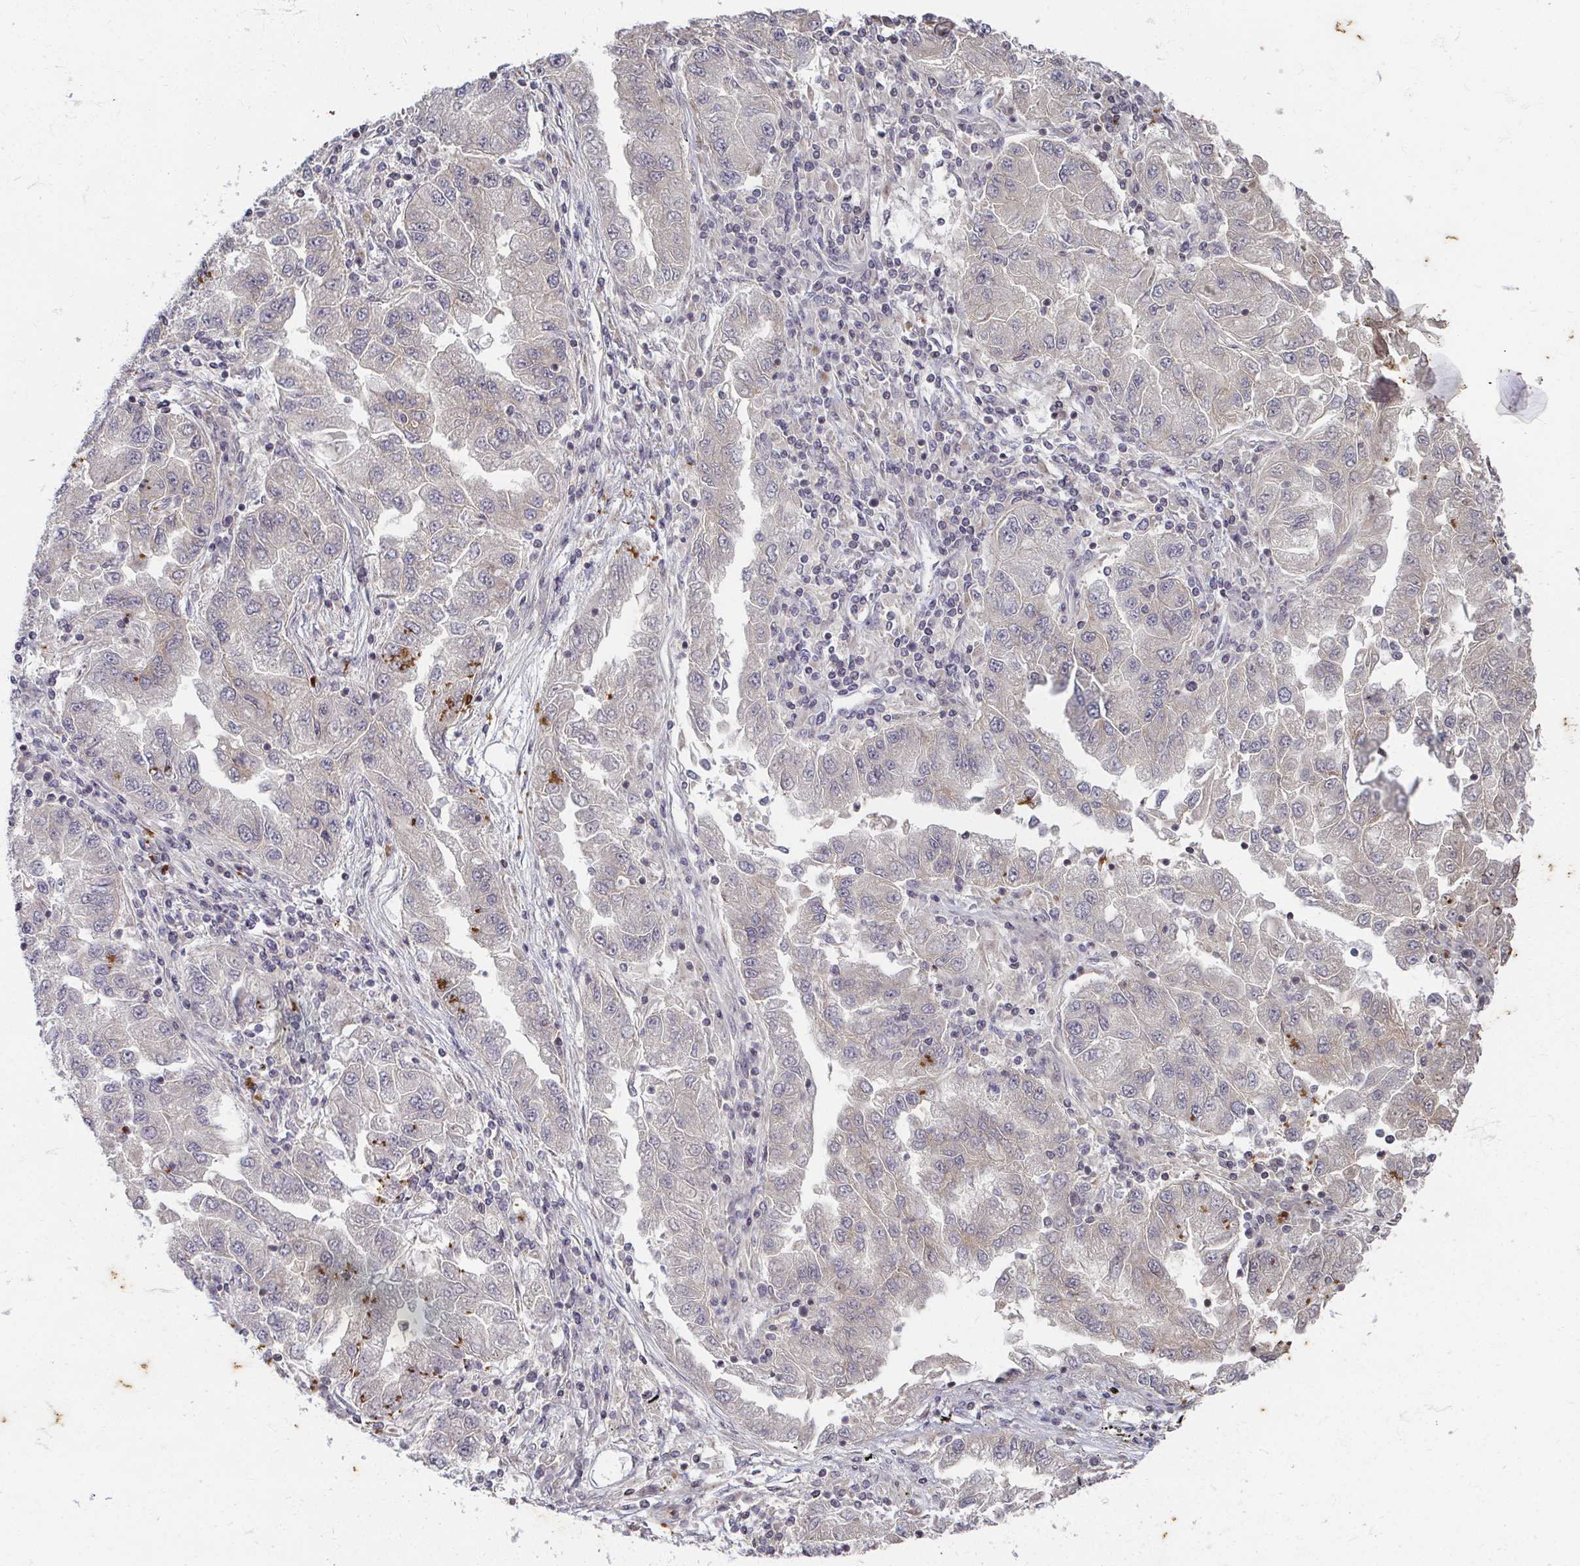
{"staining": {"intensity": "negative", "quantity": "none", "location": "none"}, "tissue": "lung cancer", "cell_type": "Tumor cells", "image_type": "cancer", "snomed": [{"axis": "morphology", "description": "Adenocarcinoma, NOS"}, {"axis": "morphology", "description": "Adenocarcinoma primary or metastatic"}, {"axis": "topography", "description": "Lung"}], "caption": "This is an immunohistochemistry (IHC) micrograph of lung cancer (adenocarcinoma). There is no positivity in tumor cells.", "gene": "ANK3", "patient": {"sex": "male", "age": 74}}